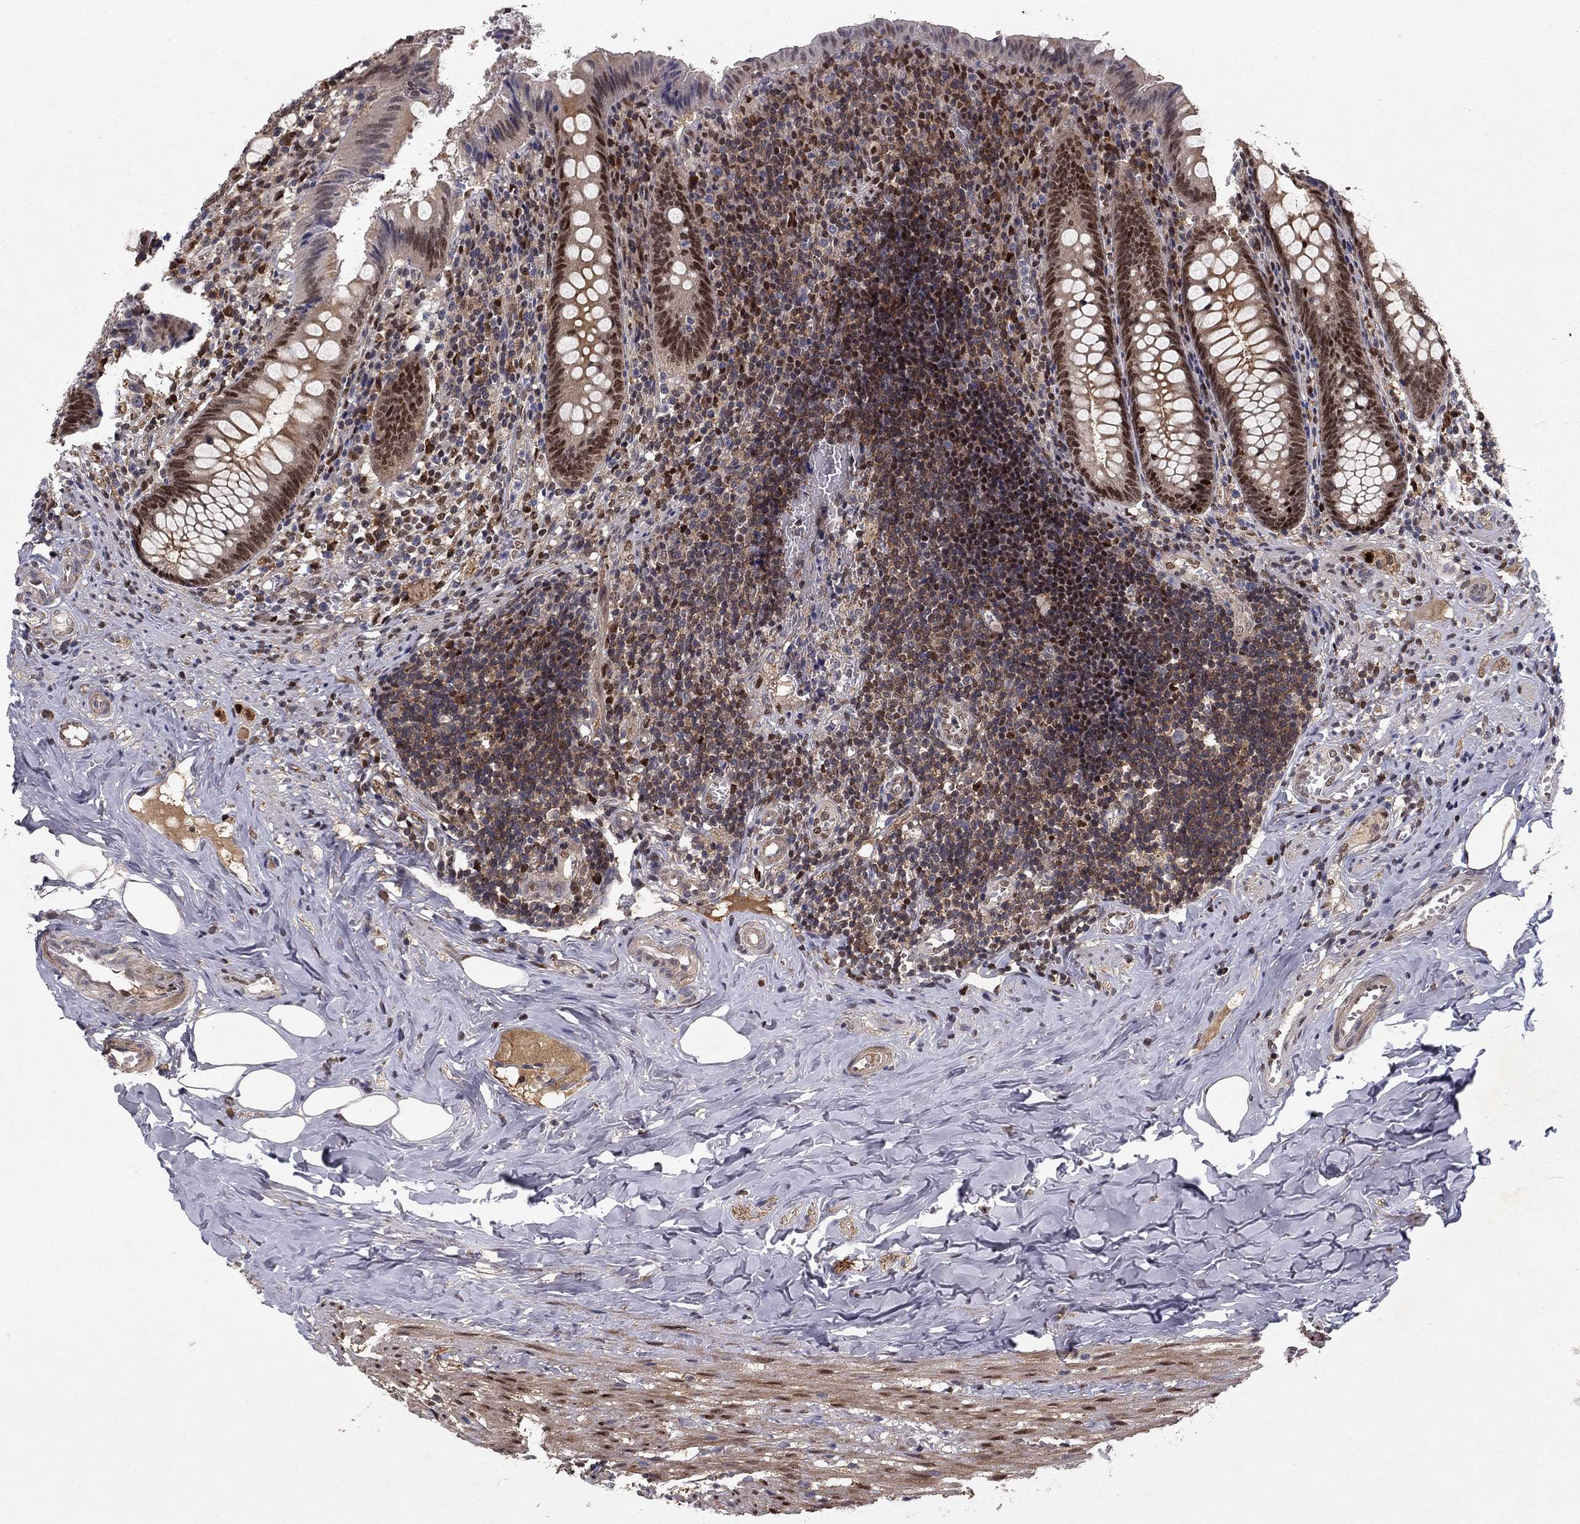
{"staining": {"intensity": "moderate", "quantity": ">75%", "location": "nuclear"}, "tissue": "appendix", "cell_type": "Glandular cells", "image_type": "normal", "snomed": [{"axis": "morphology", "description": "Normal tissue, NOS"}, {"axis": "topography", "description": "Appendix"}], "caption": "The micrograph displays immunohistochemical staining of benign appendix. There is moderate nuclear staining is present in approximately >75% of glandular cells. The staining was performed using DAB (3,3'-diaminobenzidine) to visualize the protein expression in brown, while the nuclei were stained in blue with hematoxylin (Magnification: 20x).", "gene": "CRTC1", "patient": {"sex": "female", "age": 23}}